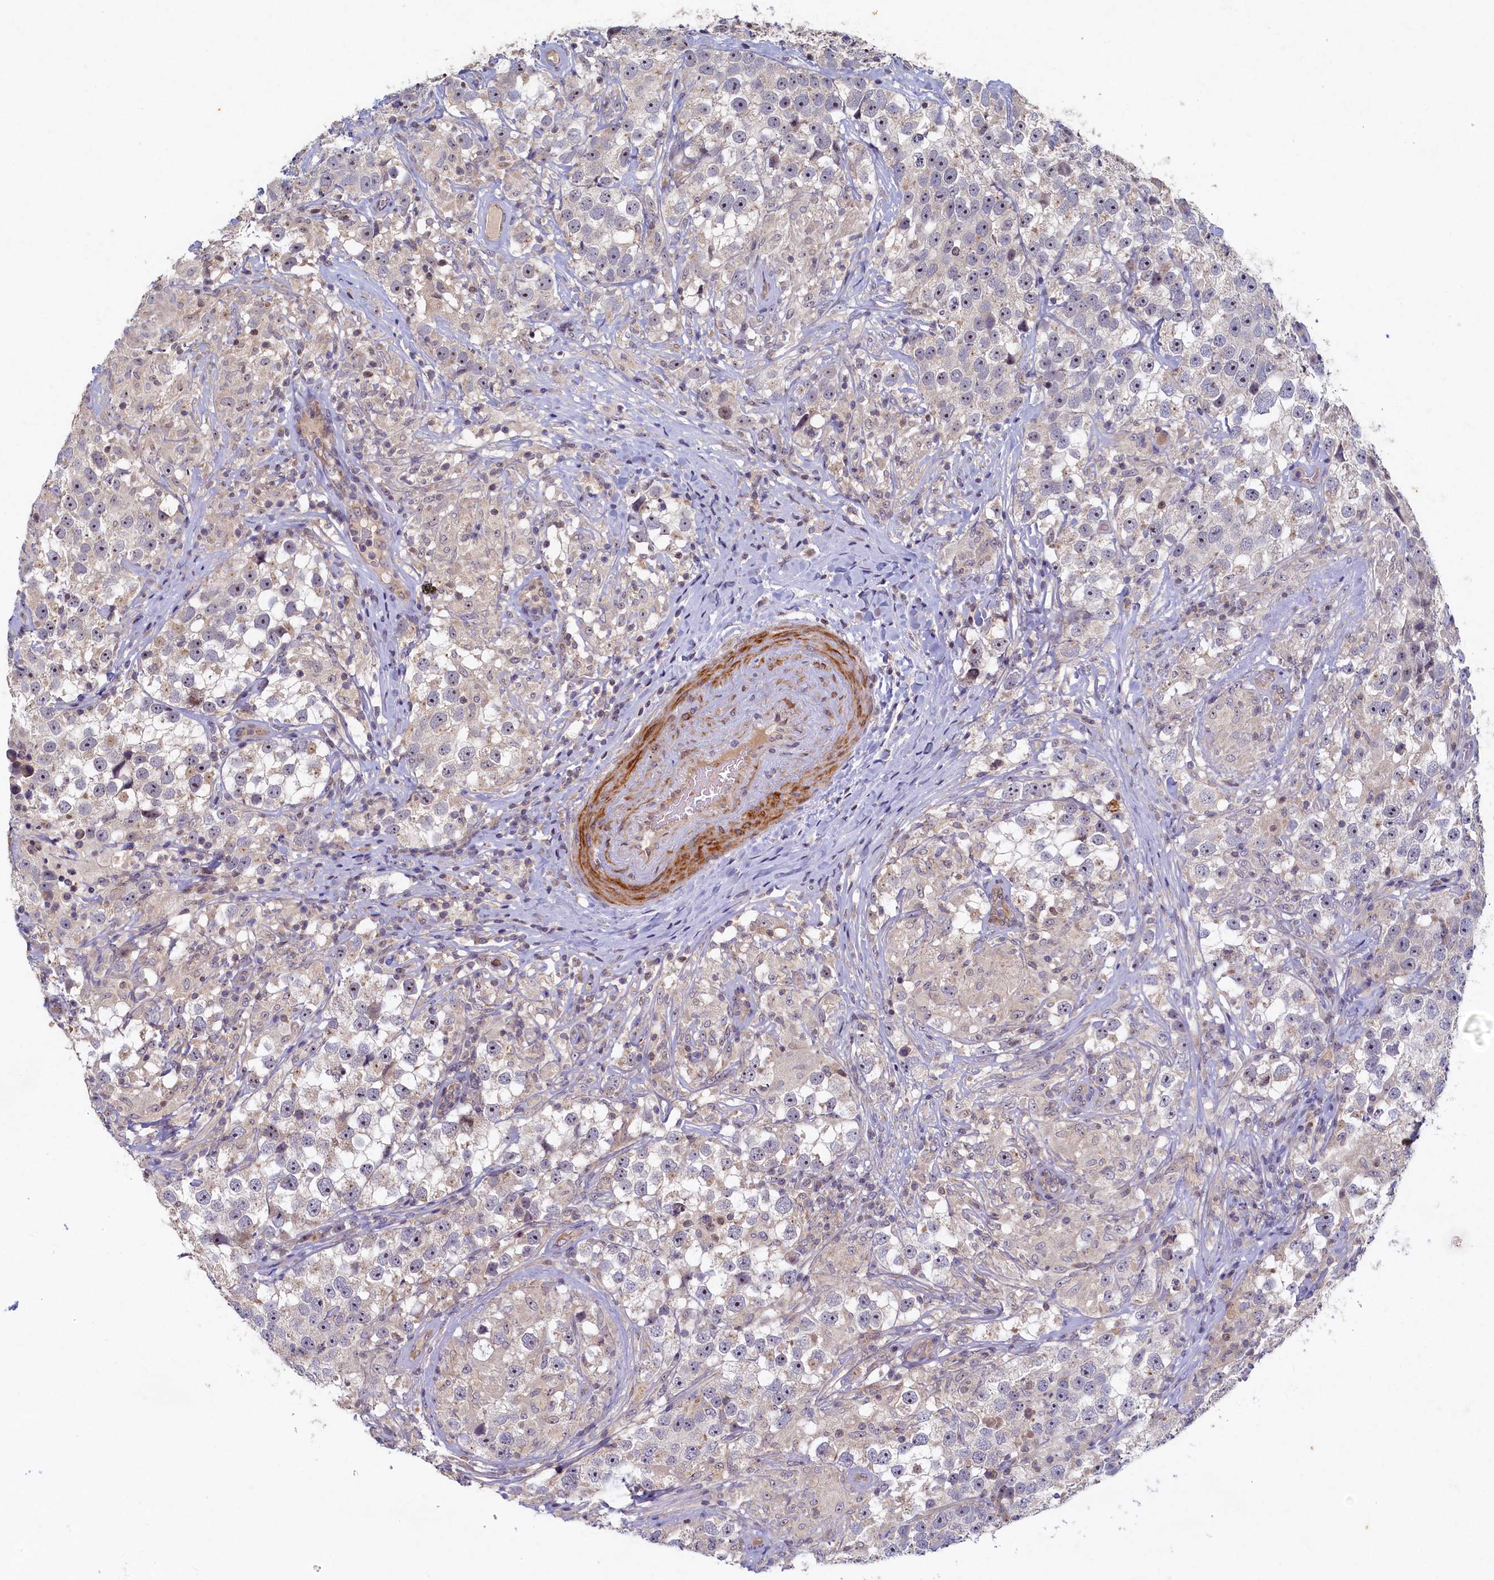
{"staining": {"intensity": "negative", "quantity": "none", "location": "none"}, "tissue": "testis cancer", "cell_type": "Tumor cells", "image_type": "cancer", "snomed": [{"axis": "morphology", "description": "Seminoma, NOS"}, {"axis": "topography", "description": "Testis"}], "caption": "Immunohistochemical staining of testis seminoma exhibits no significant expression in tumor cells. Nuclei are stained in blue.", "gene": "CEP20", "patient": {"sex": "male", "age": 46}}